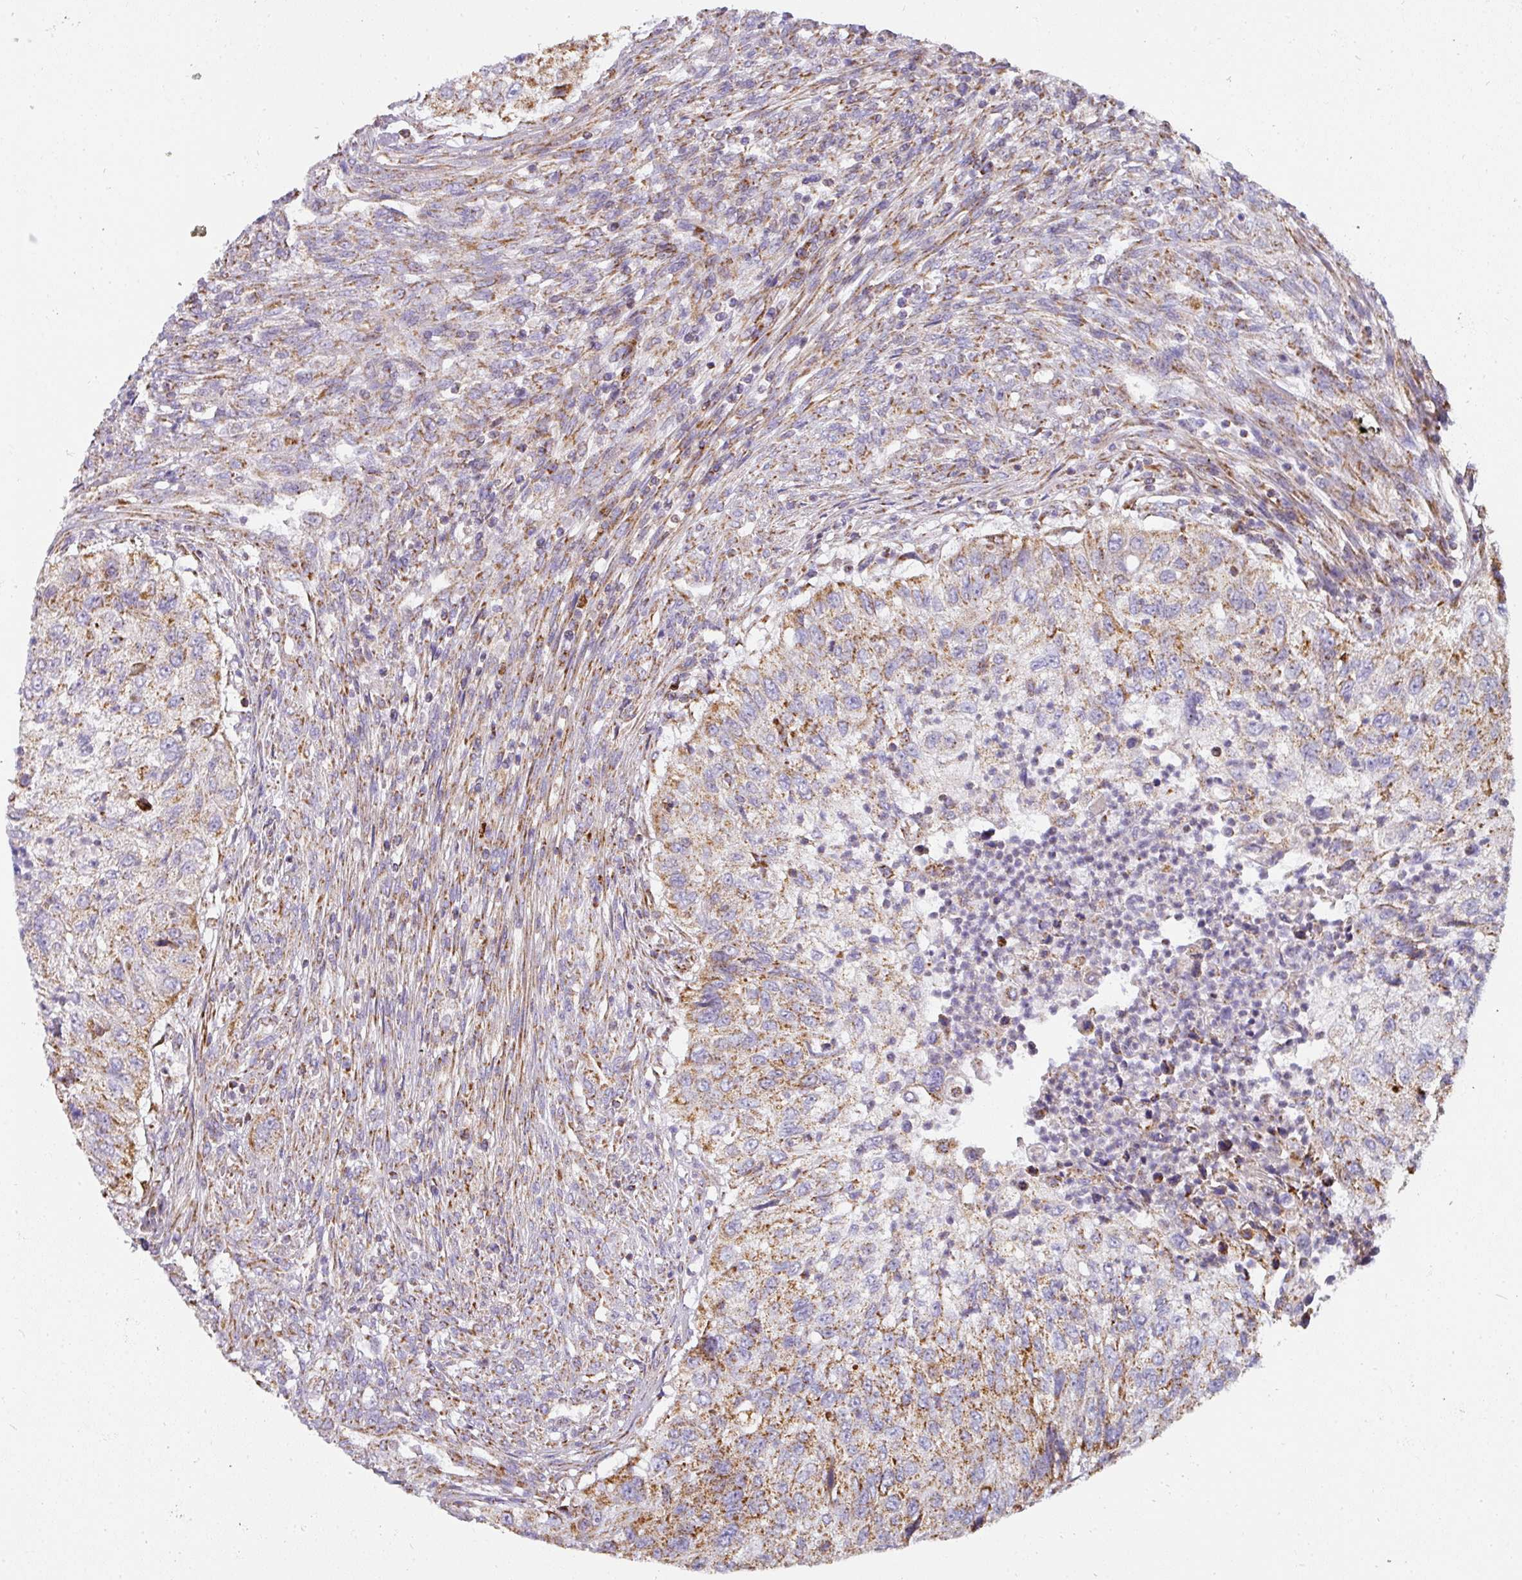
{"staining": {"intensity": "moderate", "quantity": ">75%", "location": "cytoplasmic/membranous"}, "tissue": "urothelial cancer", "cell_type": "Tumor cells", "image_type": "cancer", "snomed": [{"axis": "morphology", "description": "Urothelial carcinoma, High grade"}, {"axis": "topography", "description": "Urinary bladder"}], "caption": "This image exhibits high-grade urothelial carcinoma stained with IHC to label a protein in brown. The cytoplasmic/membranous of tumor cells show moderate positivity for the protein. Nuclei are counter-stained blue.", "gene": "UQCRFS1", "patient": {"sex": "female", "age": 60}}